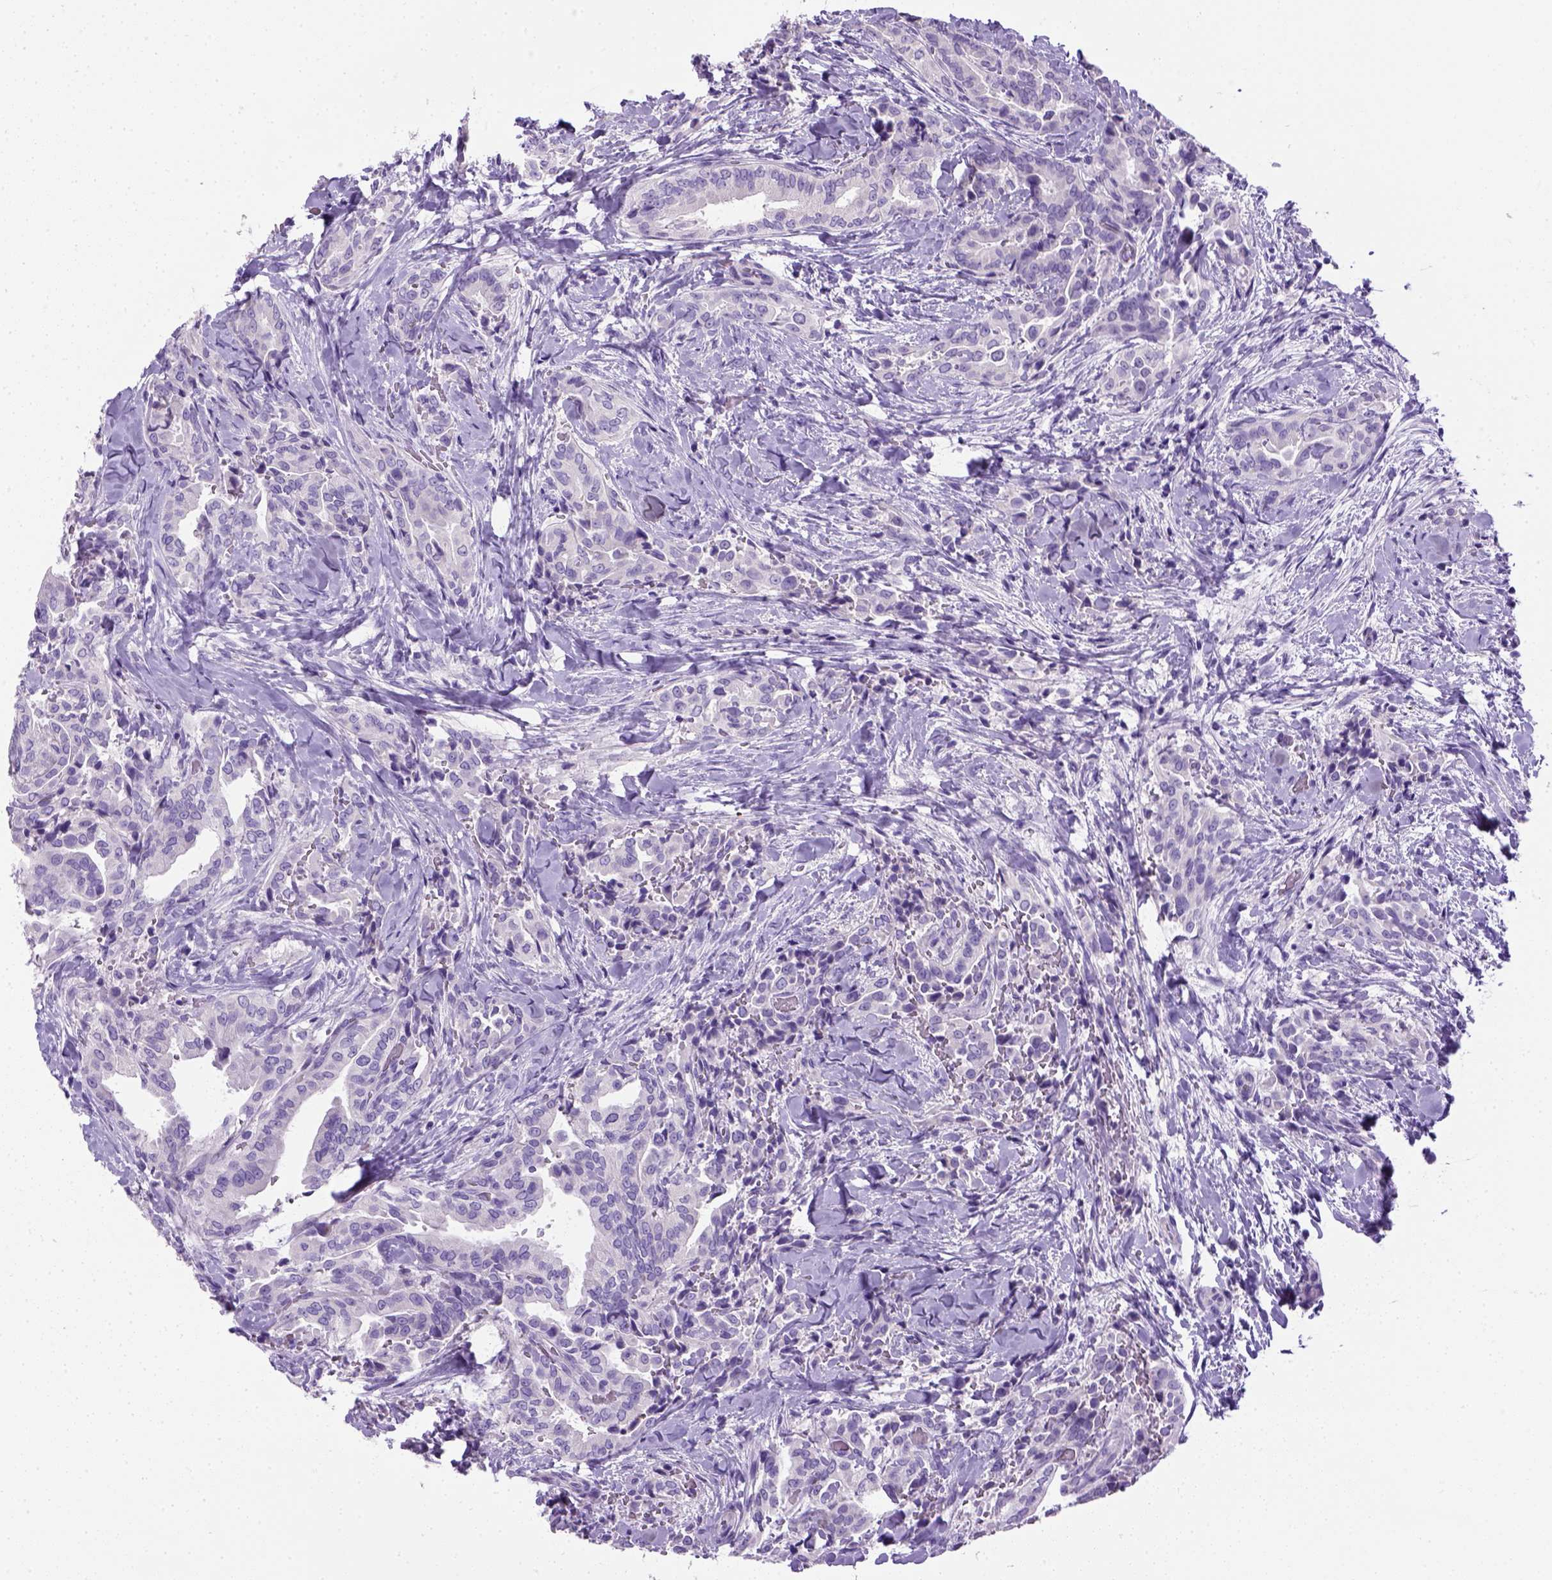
{"staining": {"intensity": "negative", "quantity": "none", "location": "none"}, "tissue": "thyroid cancer", "cell_type": "Tumor cells", "image_type": "cancer", "snomed": [{"axis": "morphology", "description": "Papillary adenocarcinoma, NOS"}, {"axis": "topography", "description": "Thyroid gland"}], "caption": "A histopathology image of human papillary adenocarcinoma (thyroid) is negative for staining in tumor cells. (DAB IHC, high magnification).", "gene": "KRT71", "patient": {"sex": "male", "age": 61}}